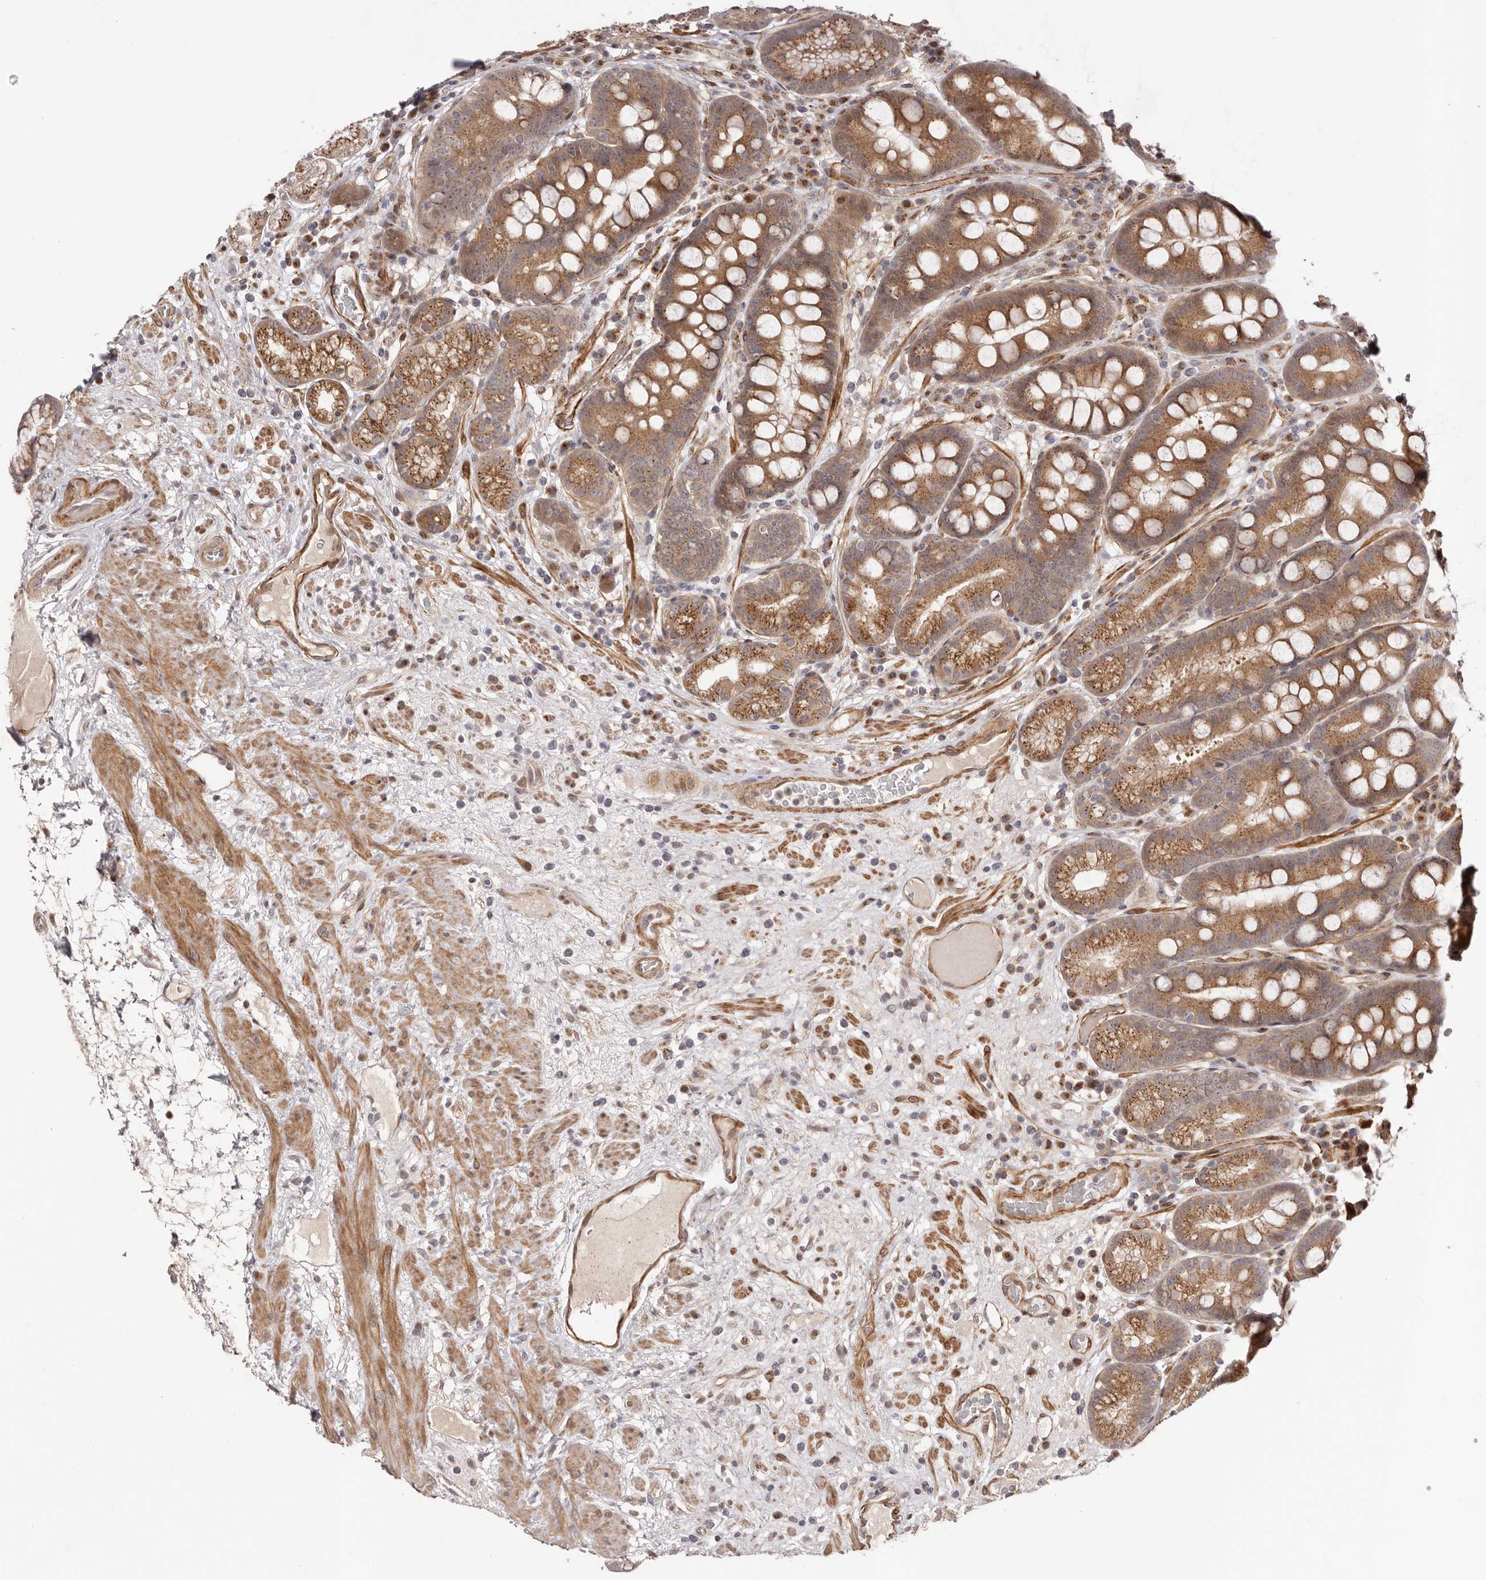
{"staining": {"intensity": "moderate", "quantity": ">75%", "location": "cytoplasmic/membranous"}, "tissue": "stomach", "cell_type": "Glandular cells", "image_type": "normal", "snomed": [{"axis": "morphology", "description": "Normal tissue, NOS"}, {"axis": "topography", "description": "Stomach"}], "caption": "IHC micrograph of unremarkable stomach stained for a protein (brown), which shows medium levels of moderate cytoplasmic/membranous staining in about >75% of glandular cells.", "gene": "MICAL2", "patient": {"sex": "male", "age": 57}}